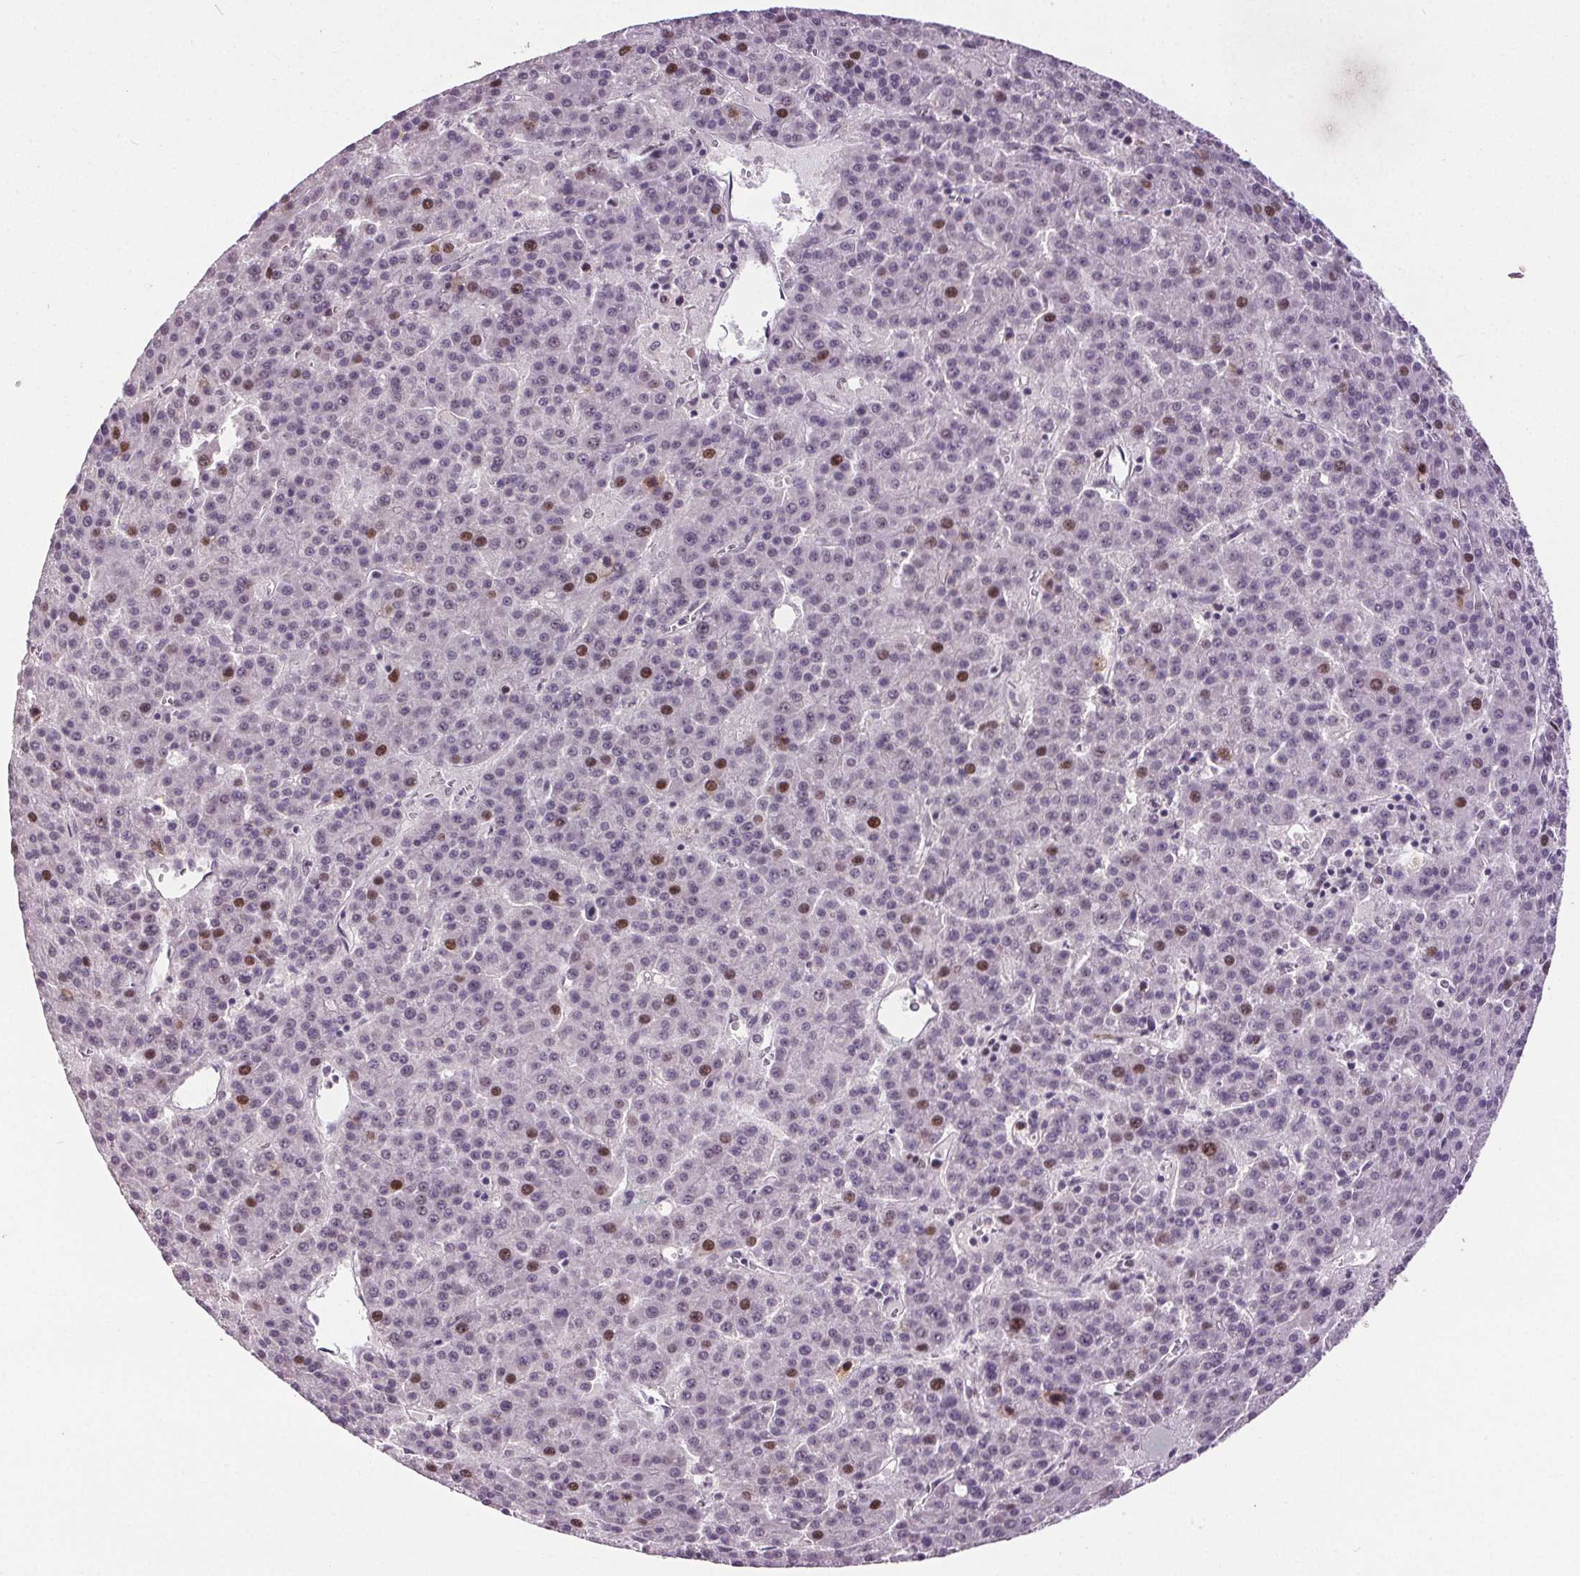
{"staining": {"intensity": "moderate", "quantity": "<25%", "location": "nuclear"}, "tissue": "liver cancer", "cell_type": "Tumor cells", "image_type": "cancer", "snomed": [{"axis": "morphology", "description": "Carcinoma, Hepatocellular, NOS"}, {"axis": "topography", "description": "Liver"}], "caption": "An image of human liver cancer stained for a protein exhibits moderate nuclear brown staining in tumor cells.", "gene": "CENPF", "patient": {"sex": "female", "age": 58}}